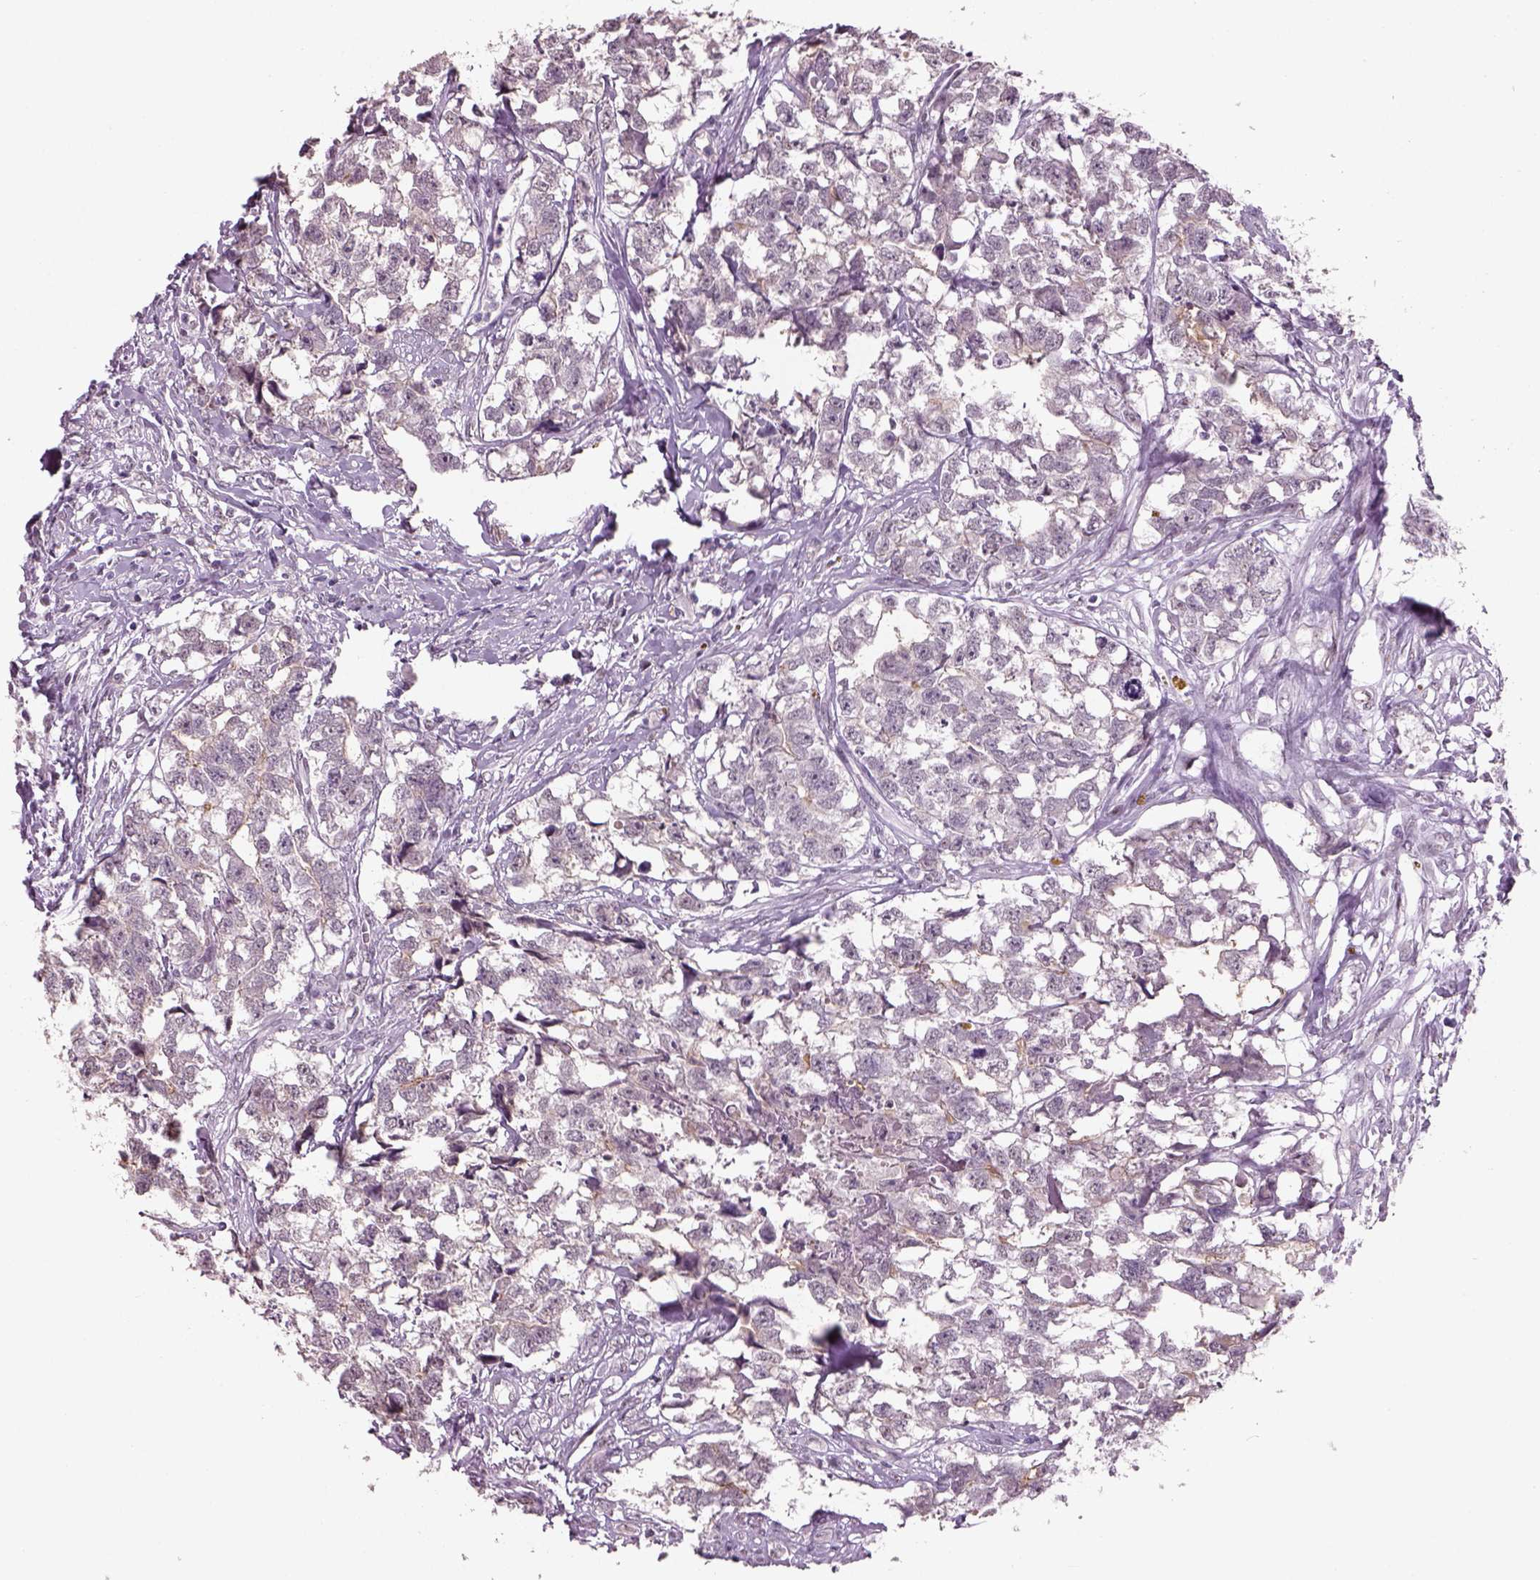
{"staining": {"intensity": "negative", "quantity": "none", "location": "none"}, "tissue": "testis cancer", "cell_type": "Tumor cells", "image_type": "cancer", "snomed": [{"axis": "morphology", "description": "Carcinoma, Embryonal, NOS"}, {"axis": "morphology", "description": "Teratoma, malignant, NOS"}, {"axis": "topography", "description": "Testis"}], "caption": "Immunohistochemical staining of human testis embryonal carcinoma displays no significant positivity in tumor cells.", "gene": "NAT8", "patient": {"sex": "male", "age": 44}}